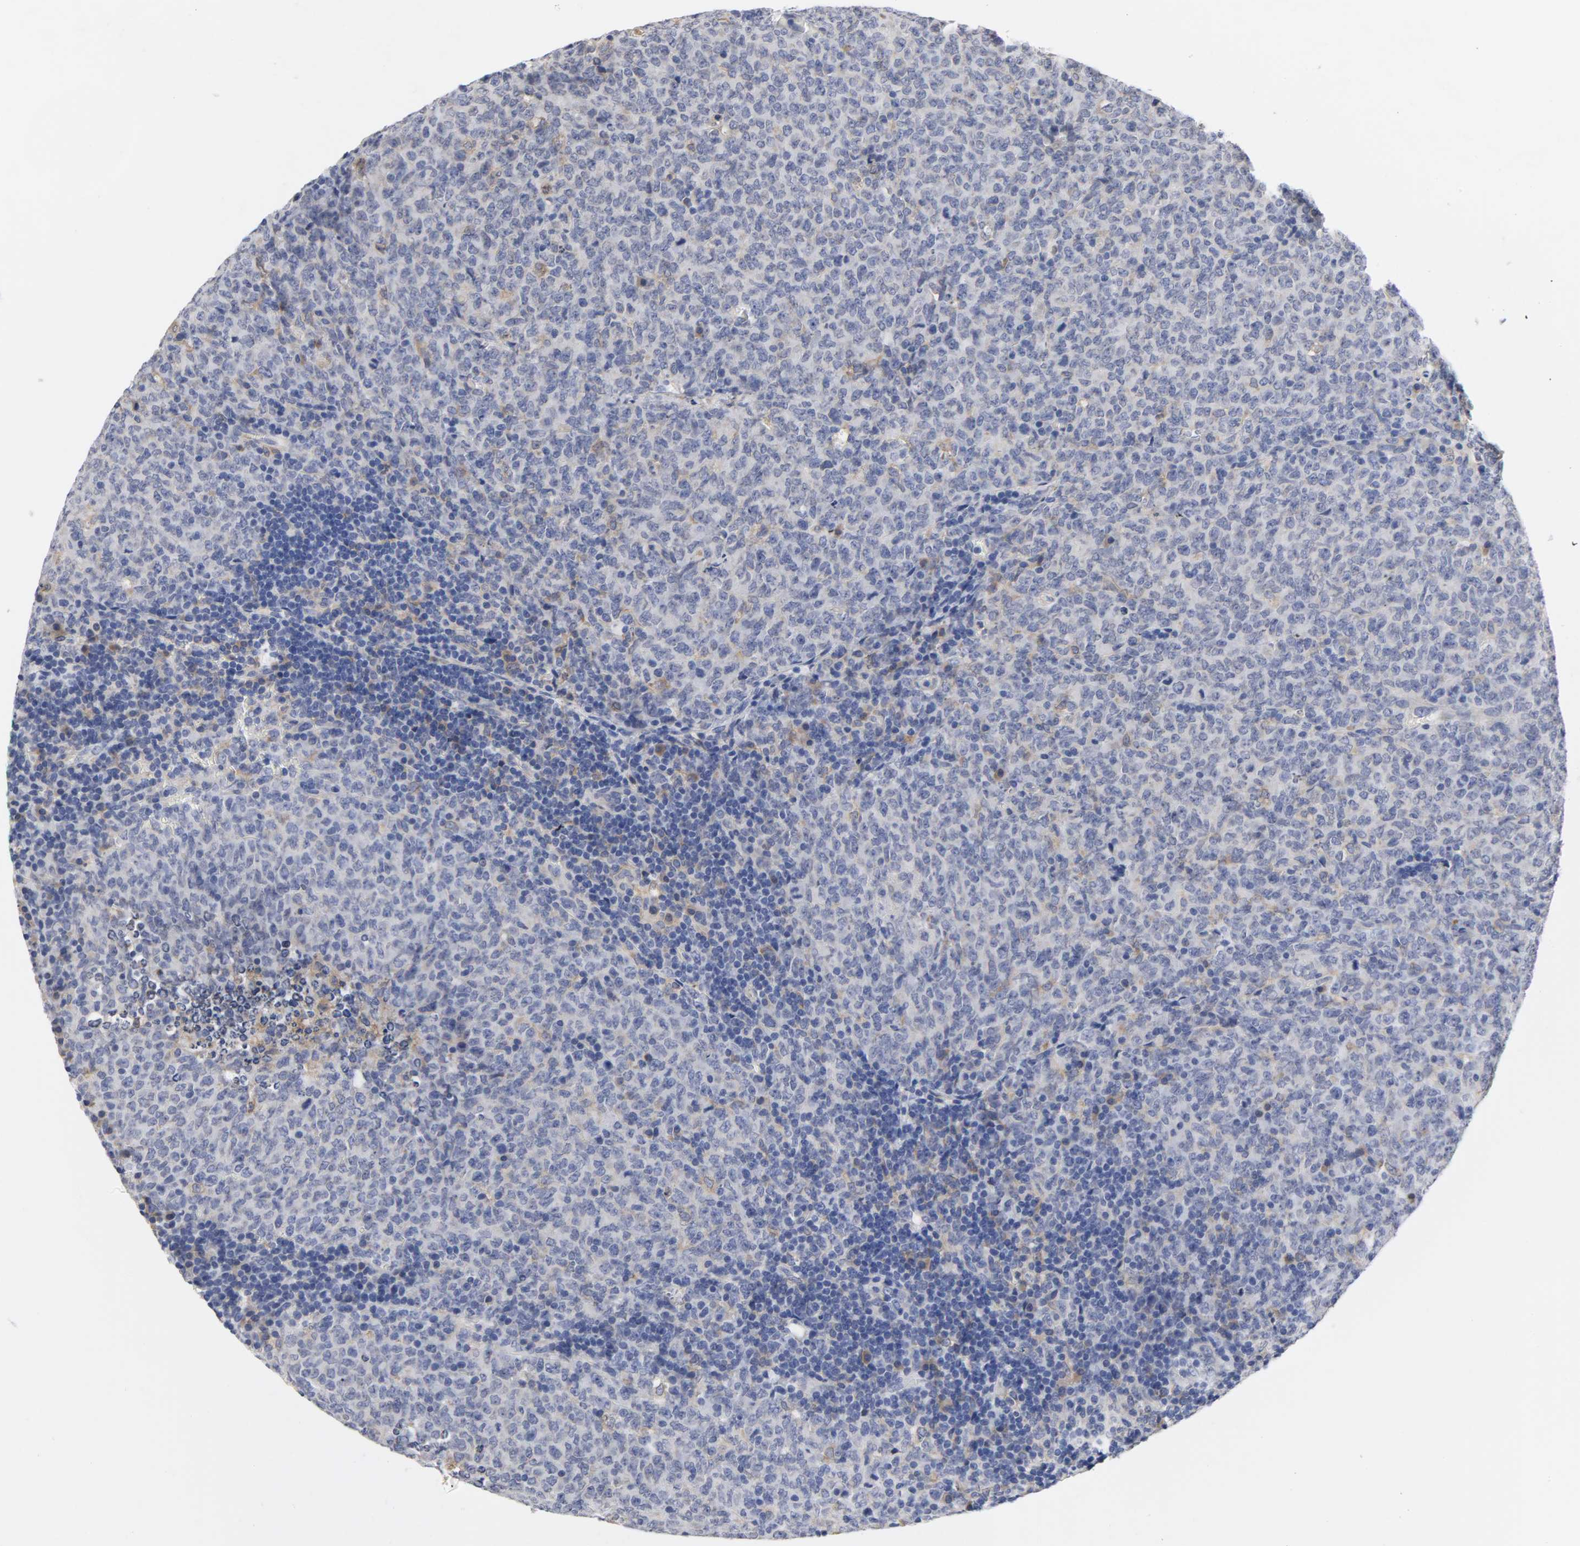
{"staining": {"intensity": "weak", "quantity": "<25%", "location": "cytoplasmic/membranous"}, "tissue": "lymphoma", "cell_type": "Tumor cells", "image_type": "cancer", "snomed": [{"axis": "morphology", "description": "Malignant lymphoma, non-Hodgkin's type, High grade"}, {"axis": "topography", "description": "Tonsil"}], "caption": "Malignant lymphoma, non-Hodgkin's type (high-grade) was stained to show a protein in brown. There is no significant positivity in tumor cells.", "gene": "HCK", "patient": {"sex": "female", "age": 36}}